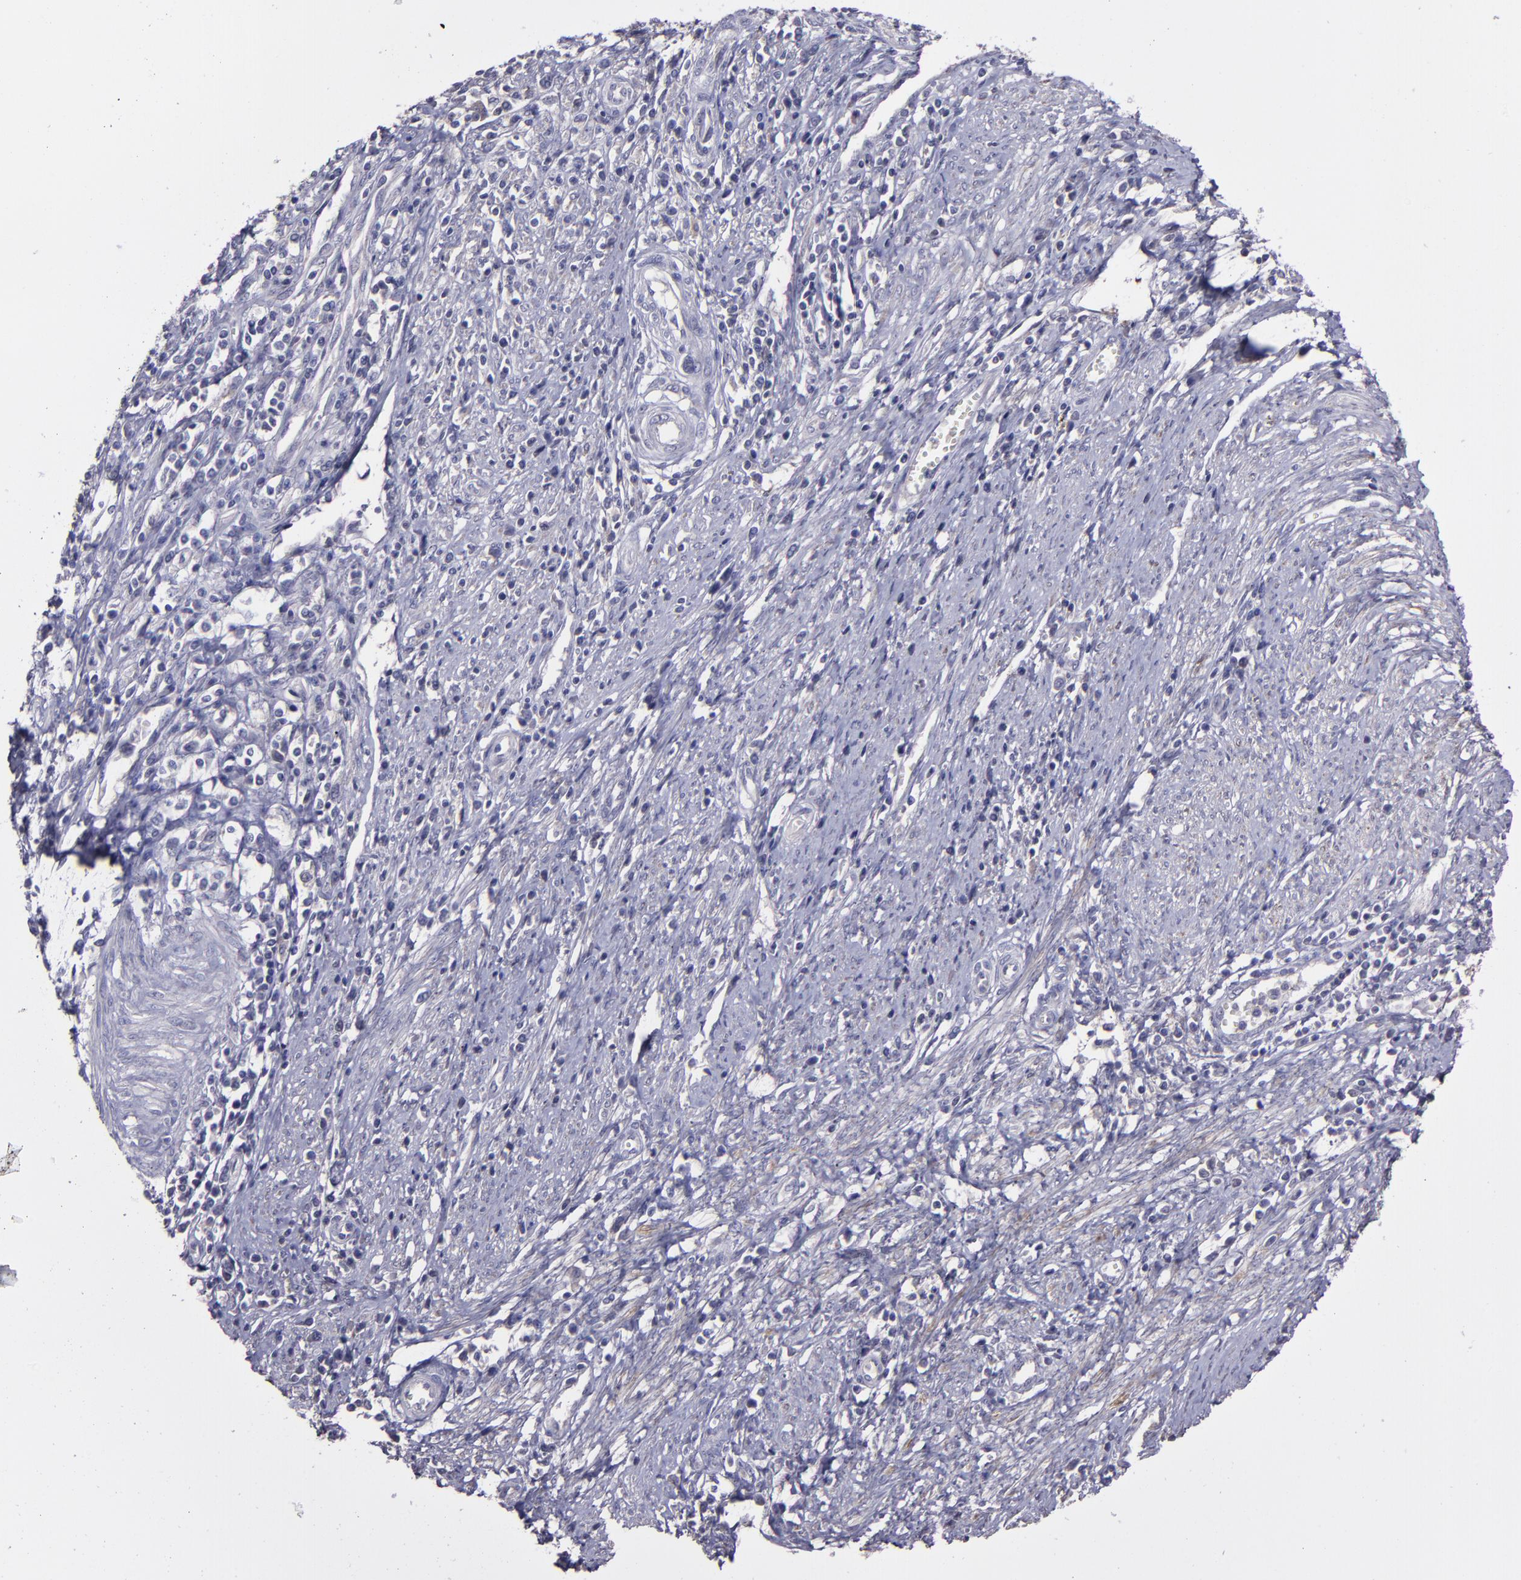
{"staining": {"intensity": "negative", "quantity": "none", "location": "none"}, "tissue": "cervical cancer", "cell_type": "Tumor cells", "image_type": "cancer", "snomed": [{"axis": "morphology", "description": "Adenocarcinoma, NOS"}, {"axis": "topography", "description": "Cervix"}], "caption": "A histopathology image of adenocarcinoma (cervical) stained for a protein exhibits no brown staining in tumor cells.", "gene": "MASP1", "patient": {"sex": "female", "age": 36}}